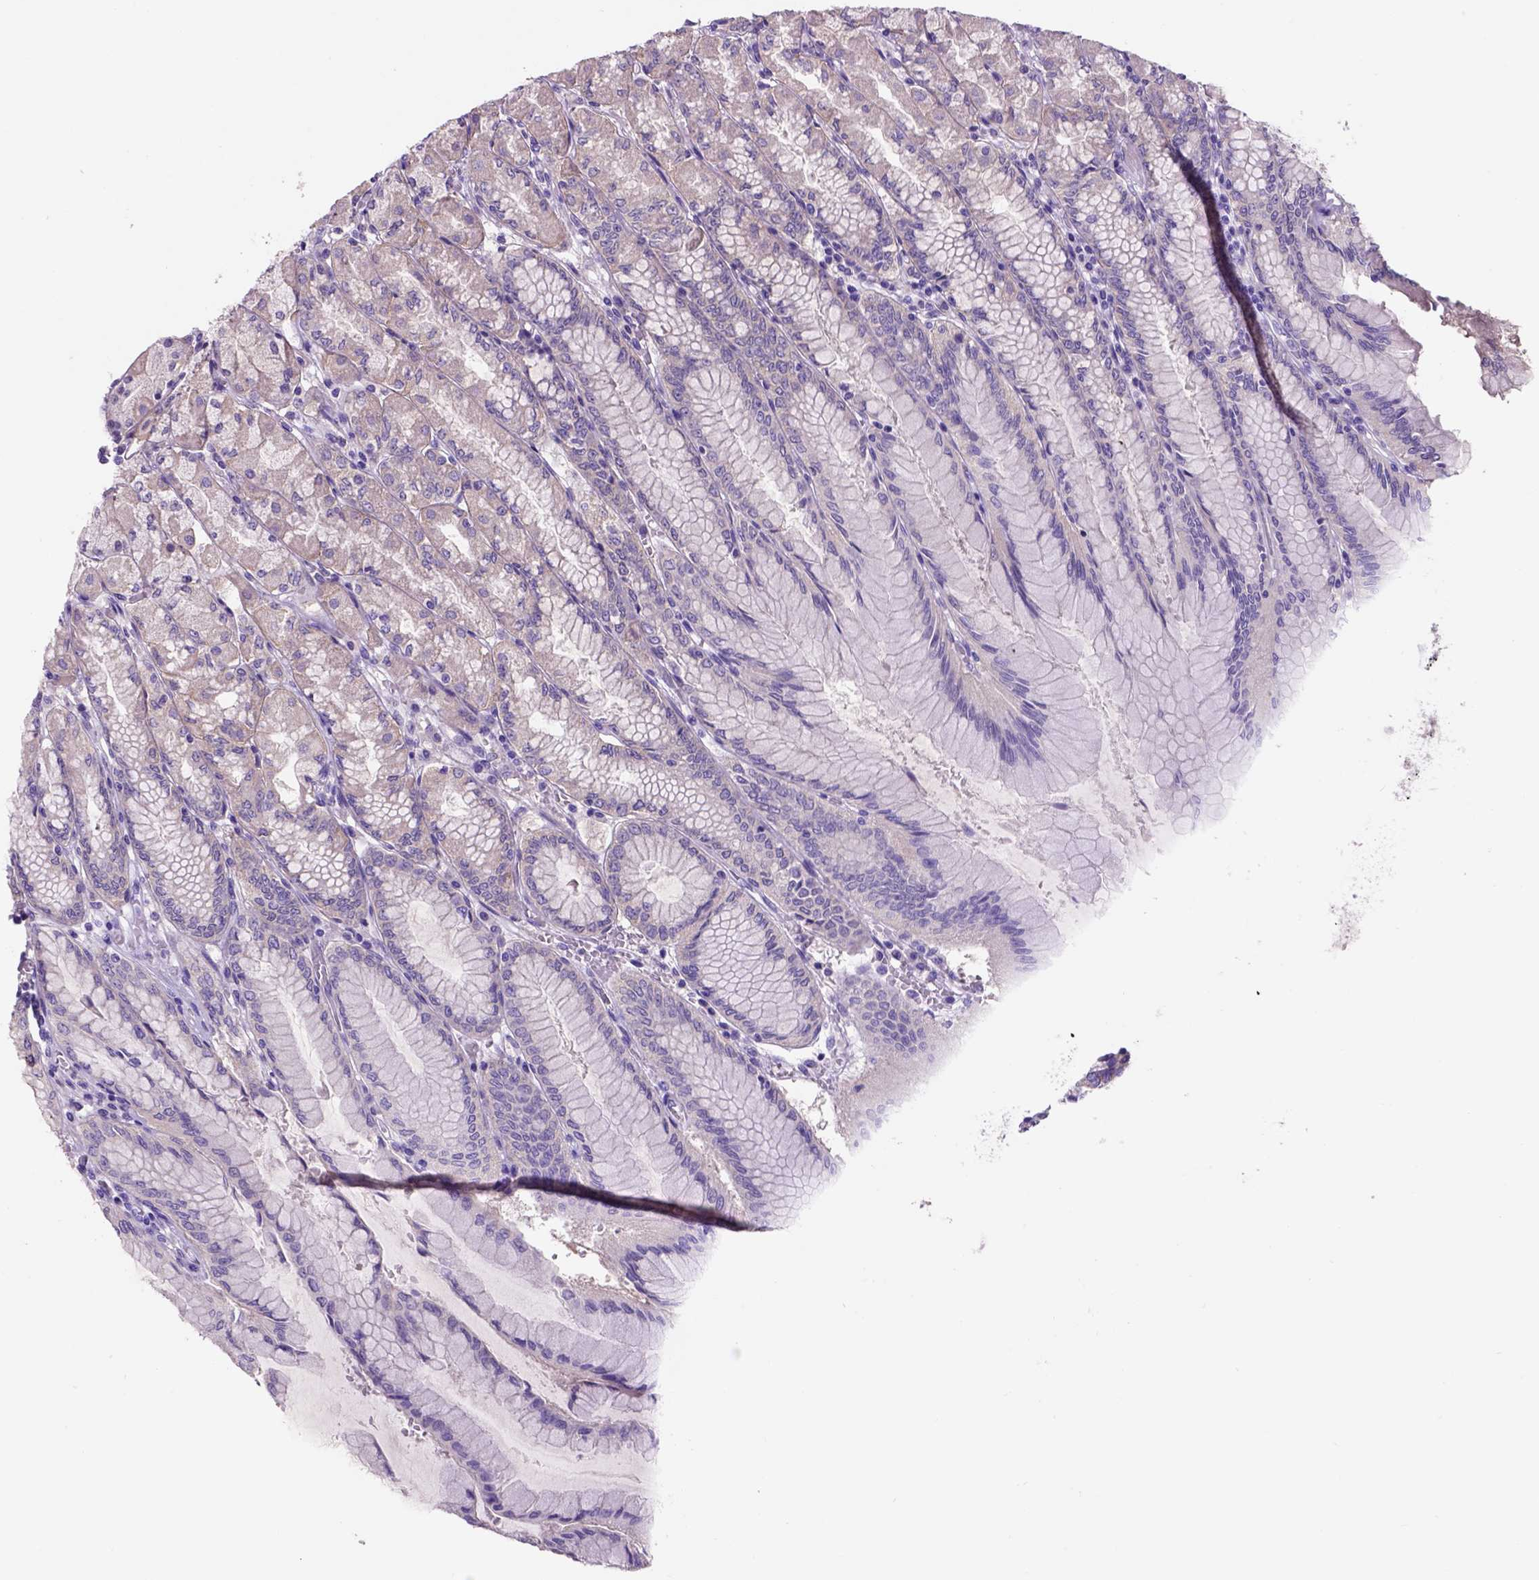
{"staining": {"intensity": "weak", "quantity": "<25%", "location": "cytoplasmic/membranous"}, "tissue": "stomach", "cell_type": "Glandular cells", "image_type": "normal", "snomed": [{"axis": "morphology", "description": "Normal tissue, NOS"}, {"axis": "topography", "description": "Stomach, upper"}], "caption": "Immunohistochemistry (IHC) histopathology image of benign stomach: stomach stained with DAB (3,3'-diaminobenzidine) displays no significant protein staining in glandular cells.", "gene": "EGFR", "patient": {"sex": "male", "age": 69}}